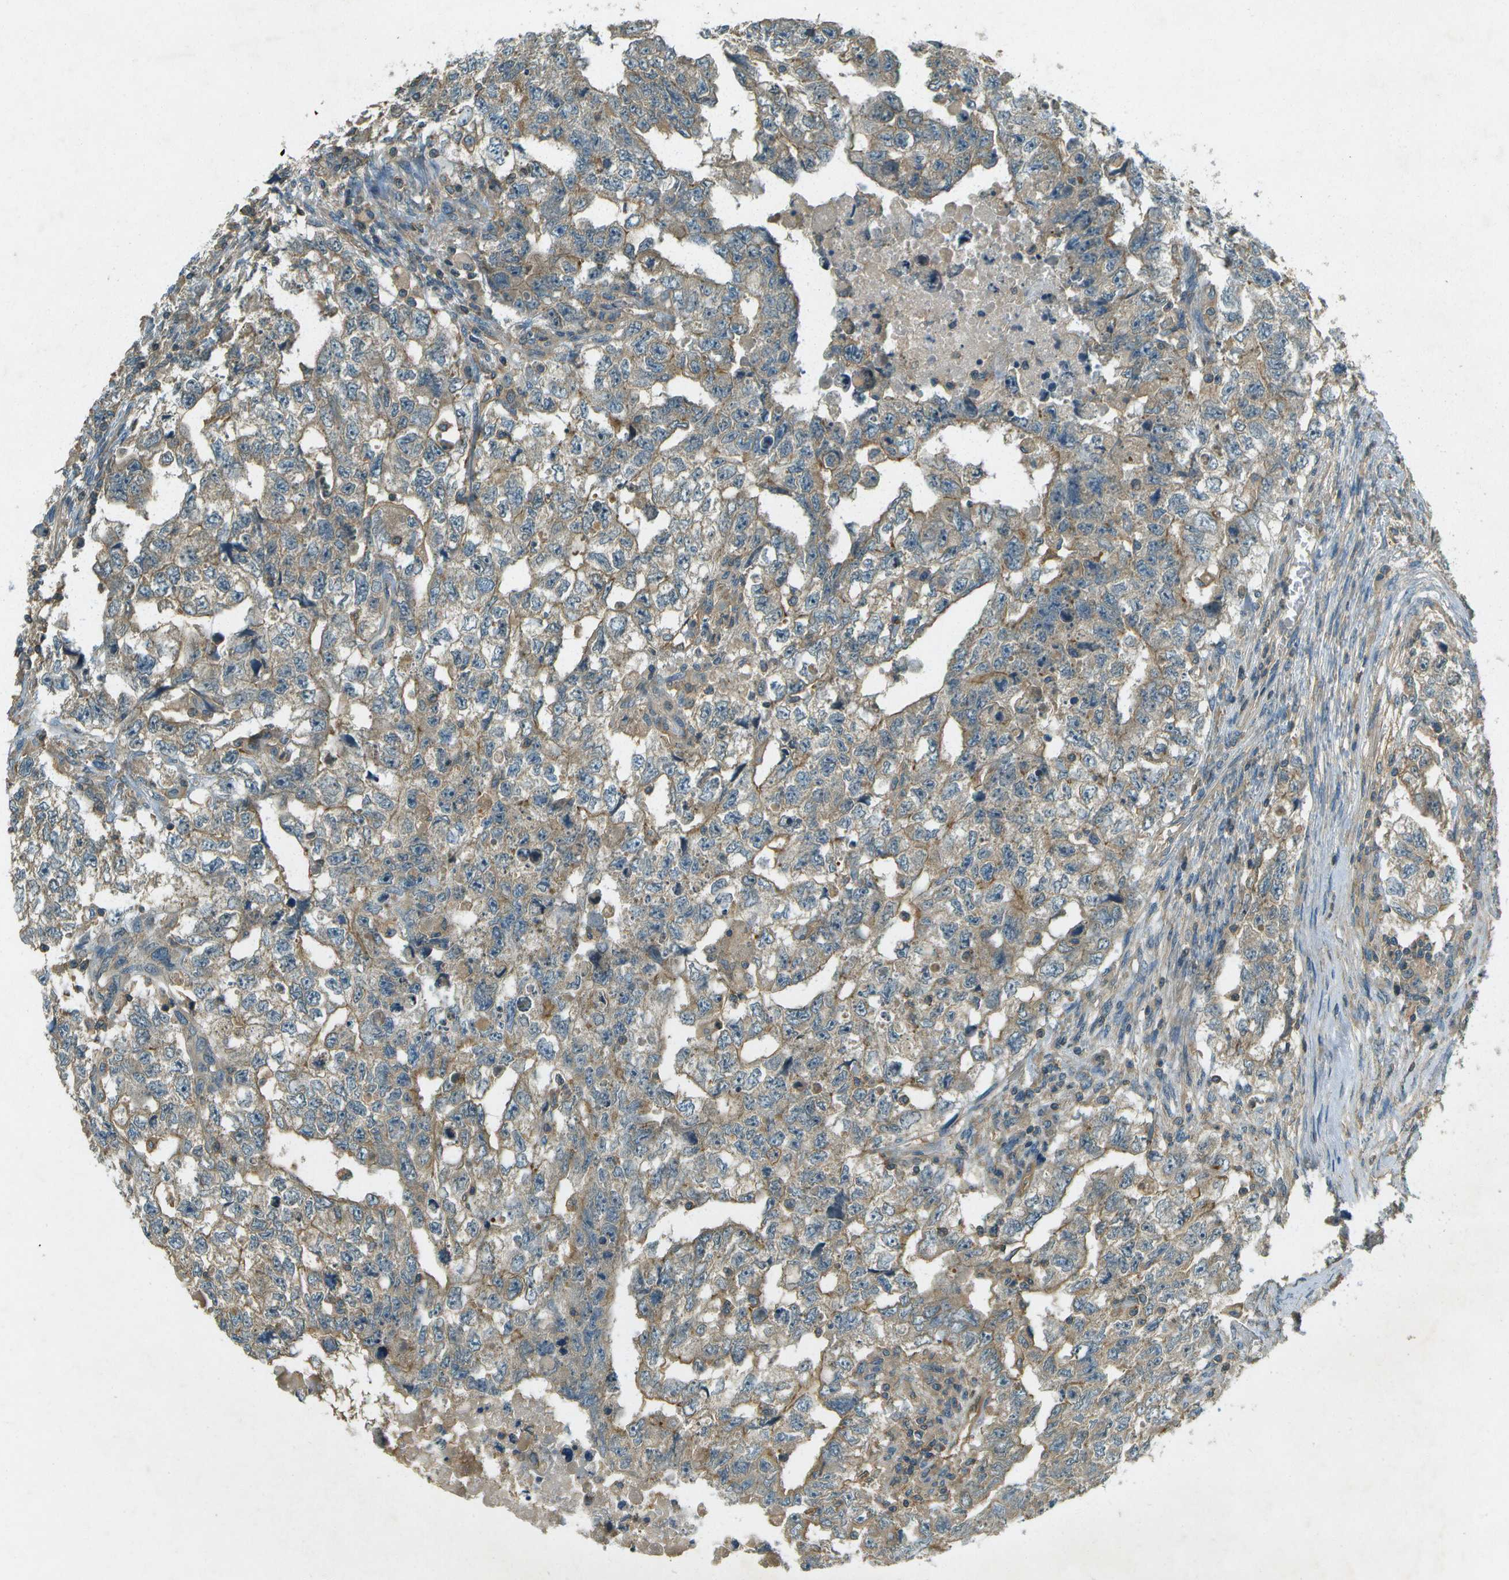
{"staining": {"intensity": "moderate", "quantity": ">75%", "location": "cytoplasmic/membranous"}, "tissue": "testis cancer", "cell_type": "Tumor cells", "image_type": "cancer", "snomed": [{"axis": "morphology", "description": "Carcinoma, Embryonal, NOS"}, {"axis": "topography", "description": "Testis"}], "caption": "Human embryonal carcinoma (testis) stained with a protein marker exhibits moderate staining in tumor cells.", "gene": "NUDT4", "patient": {"sex": "male", "age": 36}}